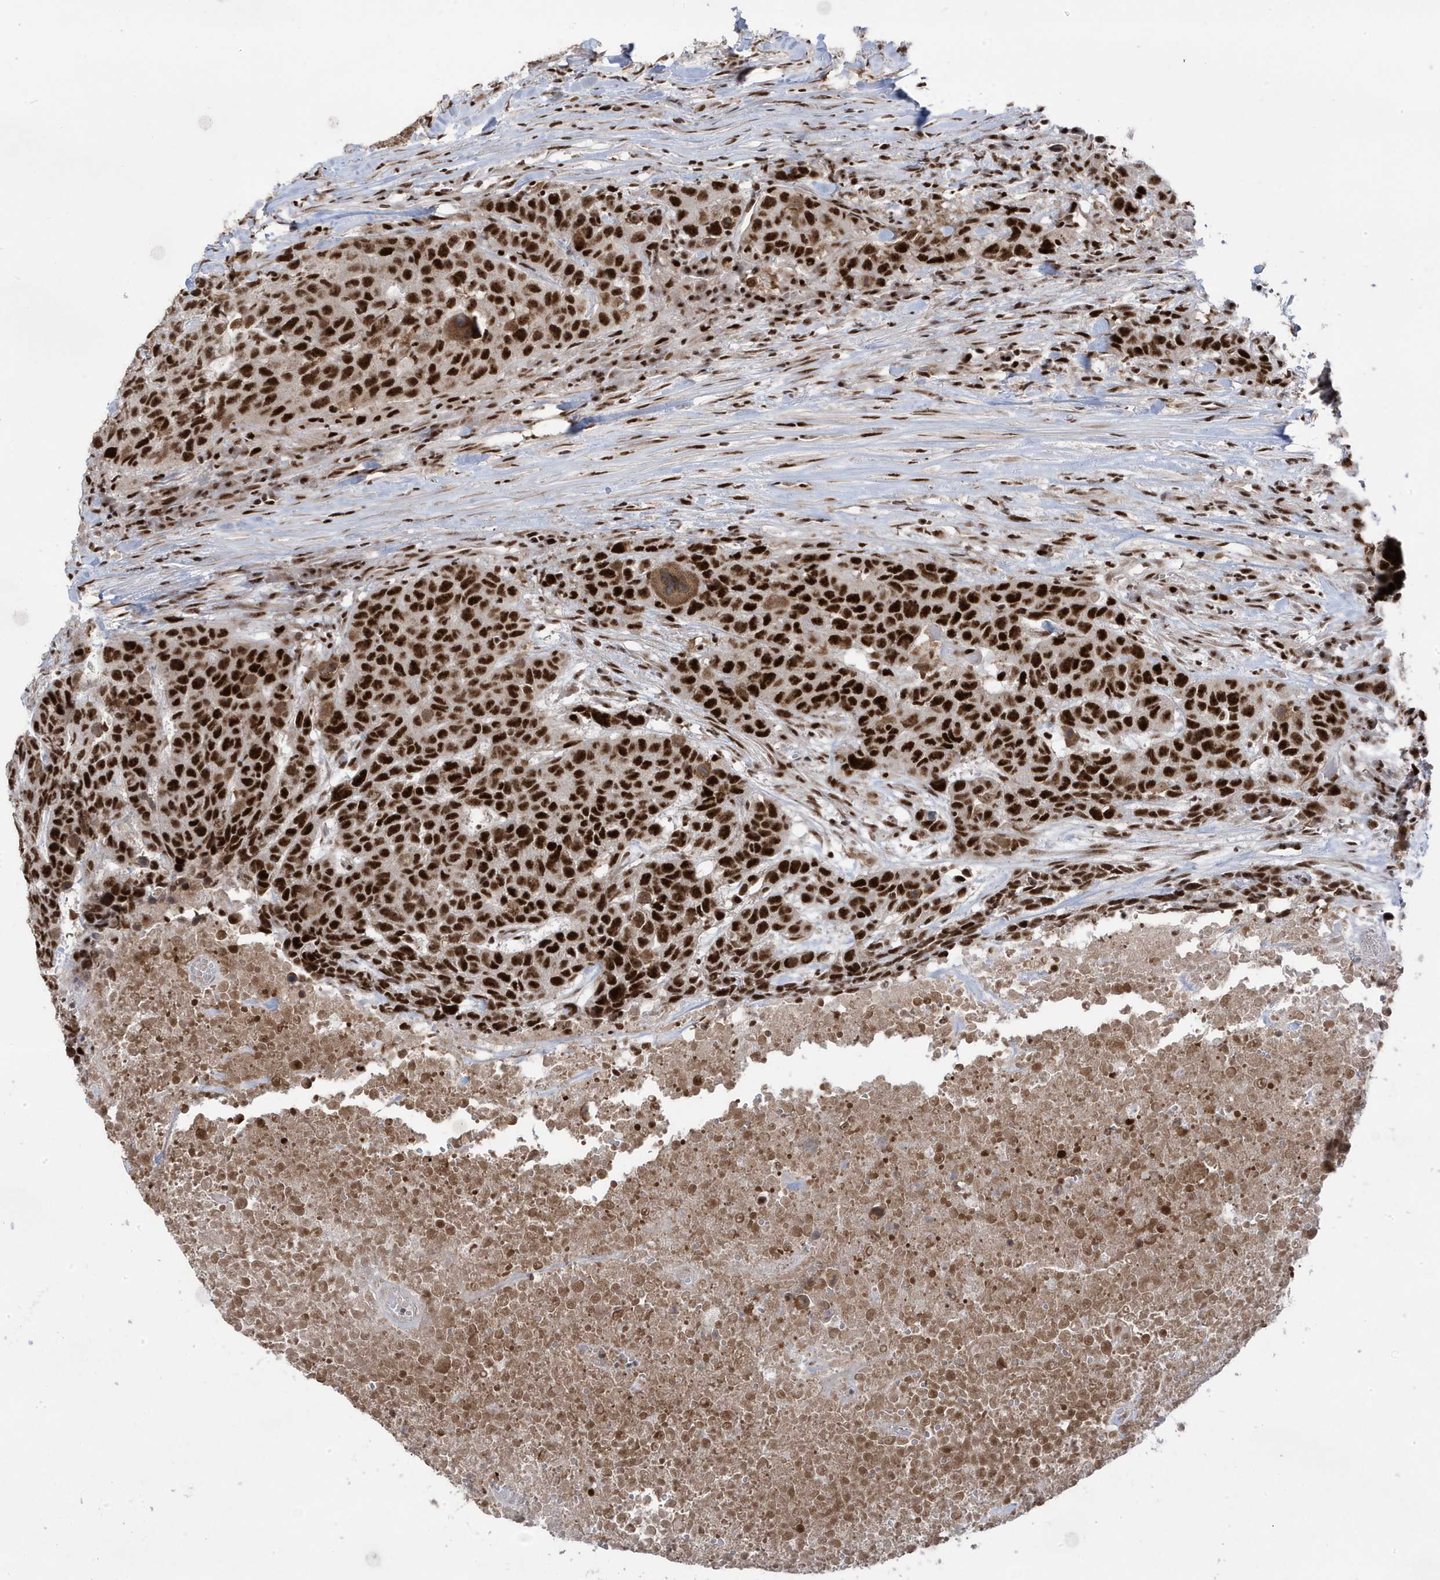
{"staining": {"intensity": "strong", "quantity": ">75%", "location": "nuclear"}, "tissue": "head and neck cancer", "cell_type": "Tumor cells", "image_type": "cancer", "snomed": [{"axis": "morphology", "description": "Squamous cell carcinoma, NOS"}, {"axis": "topography", "description": "Head-Neck"}], "caption": "Head and neck cancer tissue shows strong nuclear positivity in approximately >75% of tumor cells, visualized by immunohistochemistry. Immunohistochemistry (ihc) stains the protein in brown and the nuclei are stained blue.", "gene": "MTREX", "patient": {"sex": "male", "age": 66}}